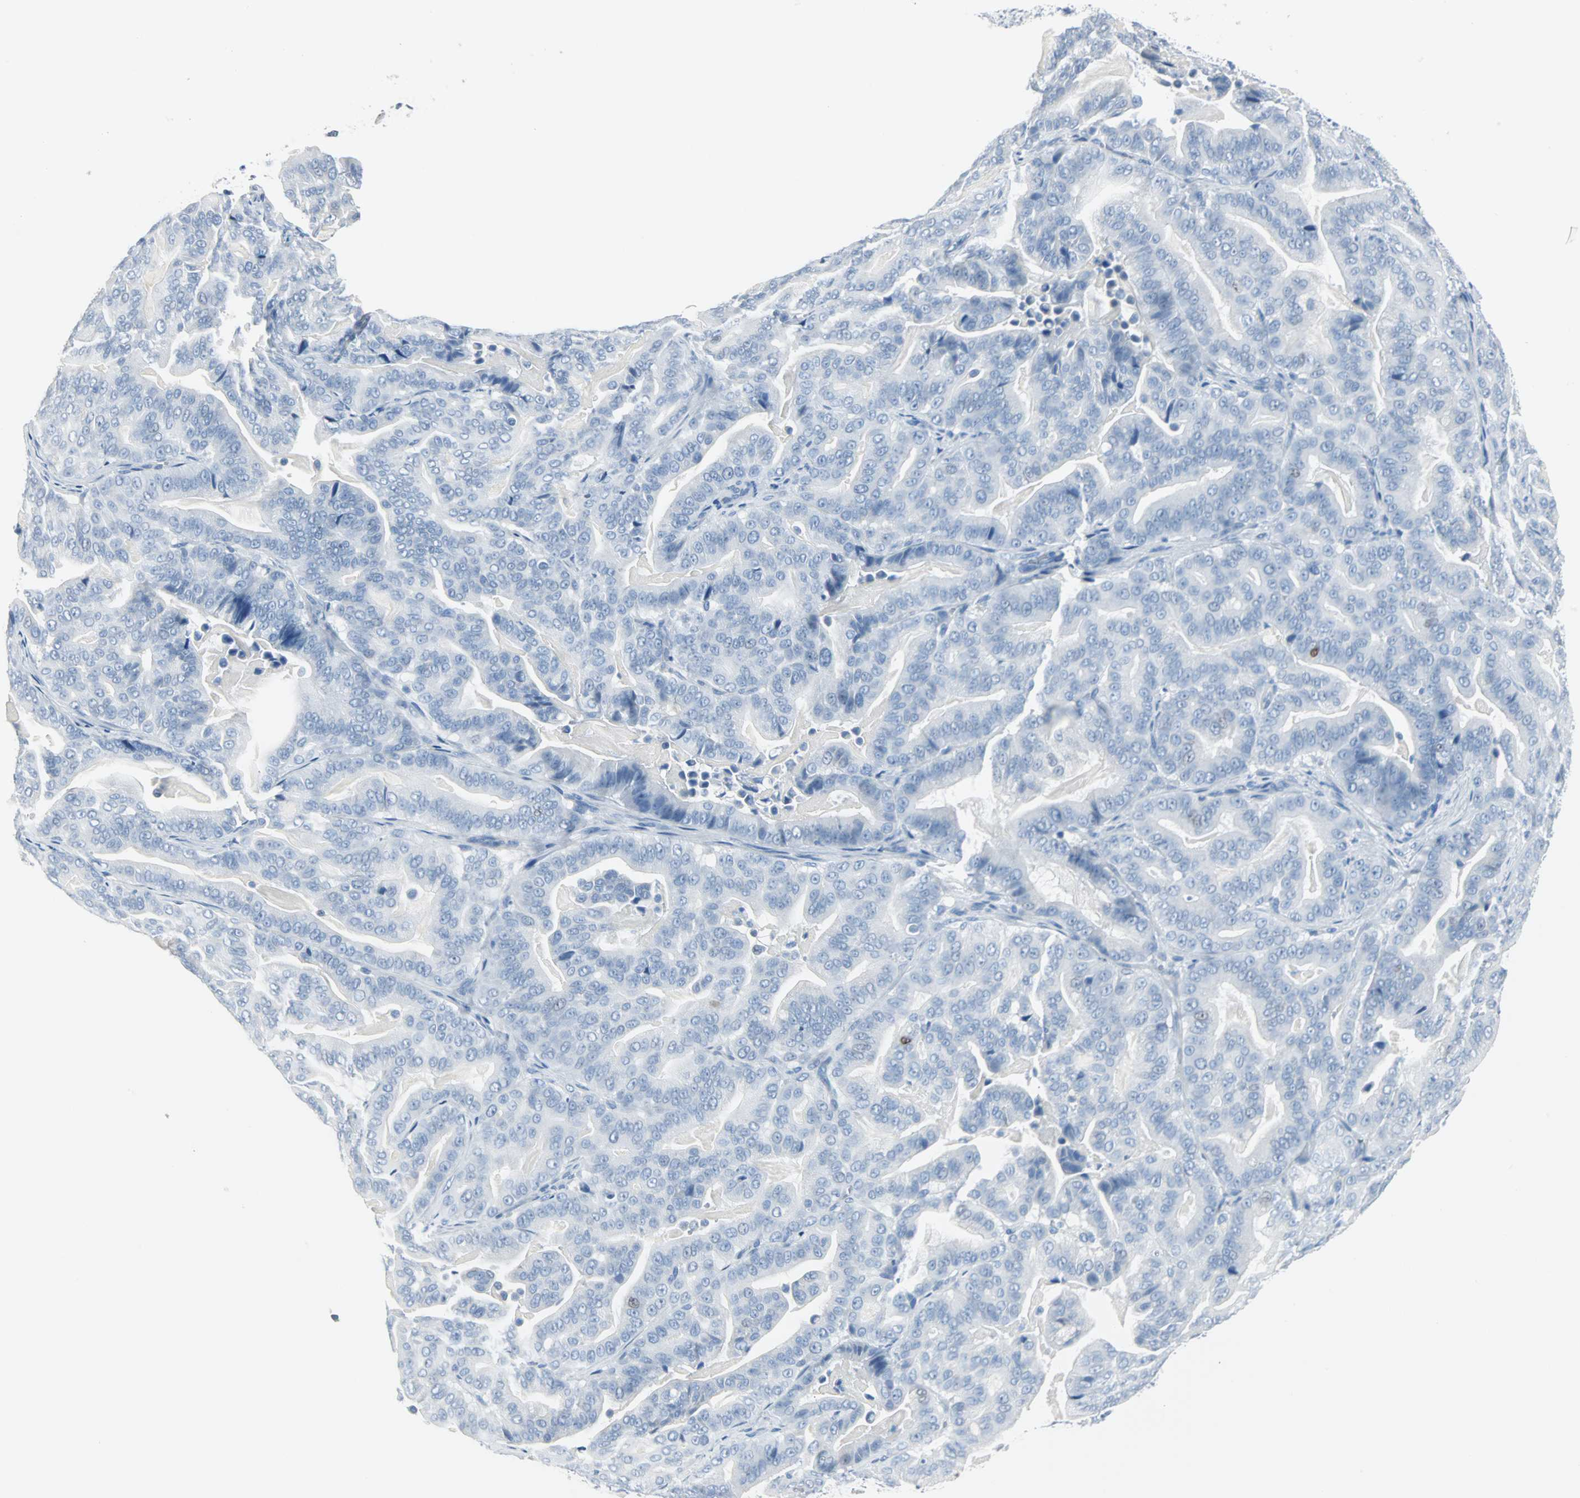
{"staining": {"intensity": "weak", "quantity": "<25%", "location": "nuclear"}, "tissue": "pancreatic cancer", "cell_type": "Tumor cells", "image_type": "cancer", "snomed": [{"axis": "morphology", "description": "Adenocarcinoma, NOS"}, {"axis": "topography", "description": "Pancreas"}], "caption": "Tumor cells show no significant staining in pancreatic cancer (adenocarcinoma).", "gene": "IL33", "patient": {"sex": "male", "age": 63}}